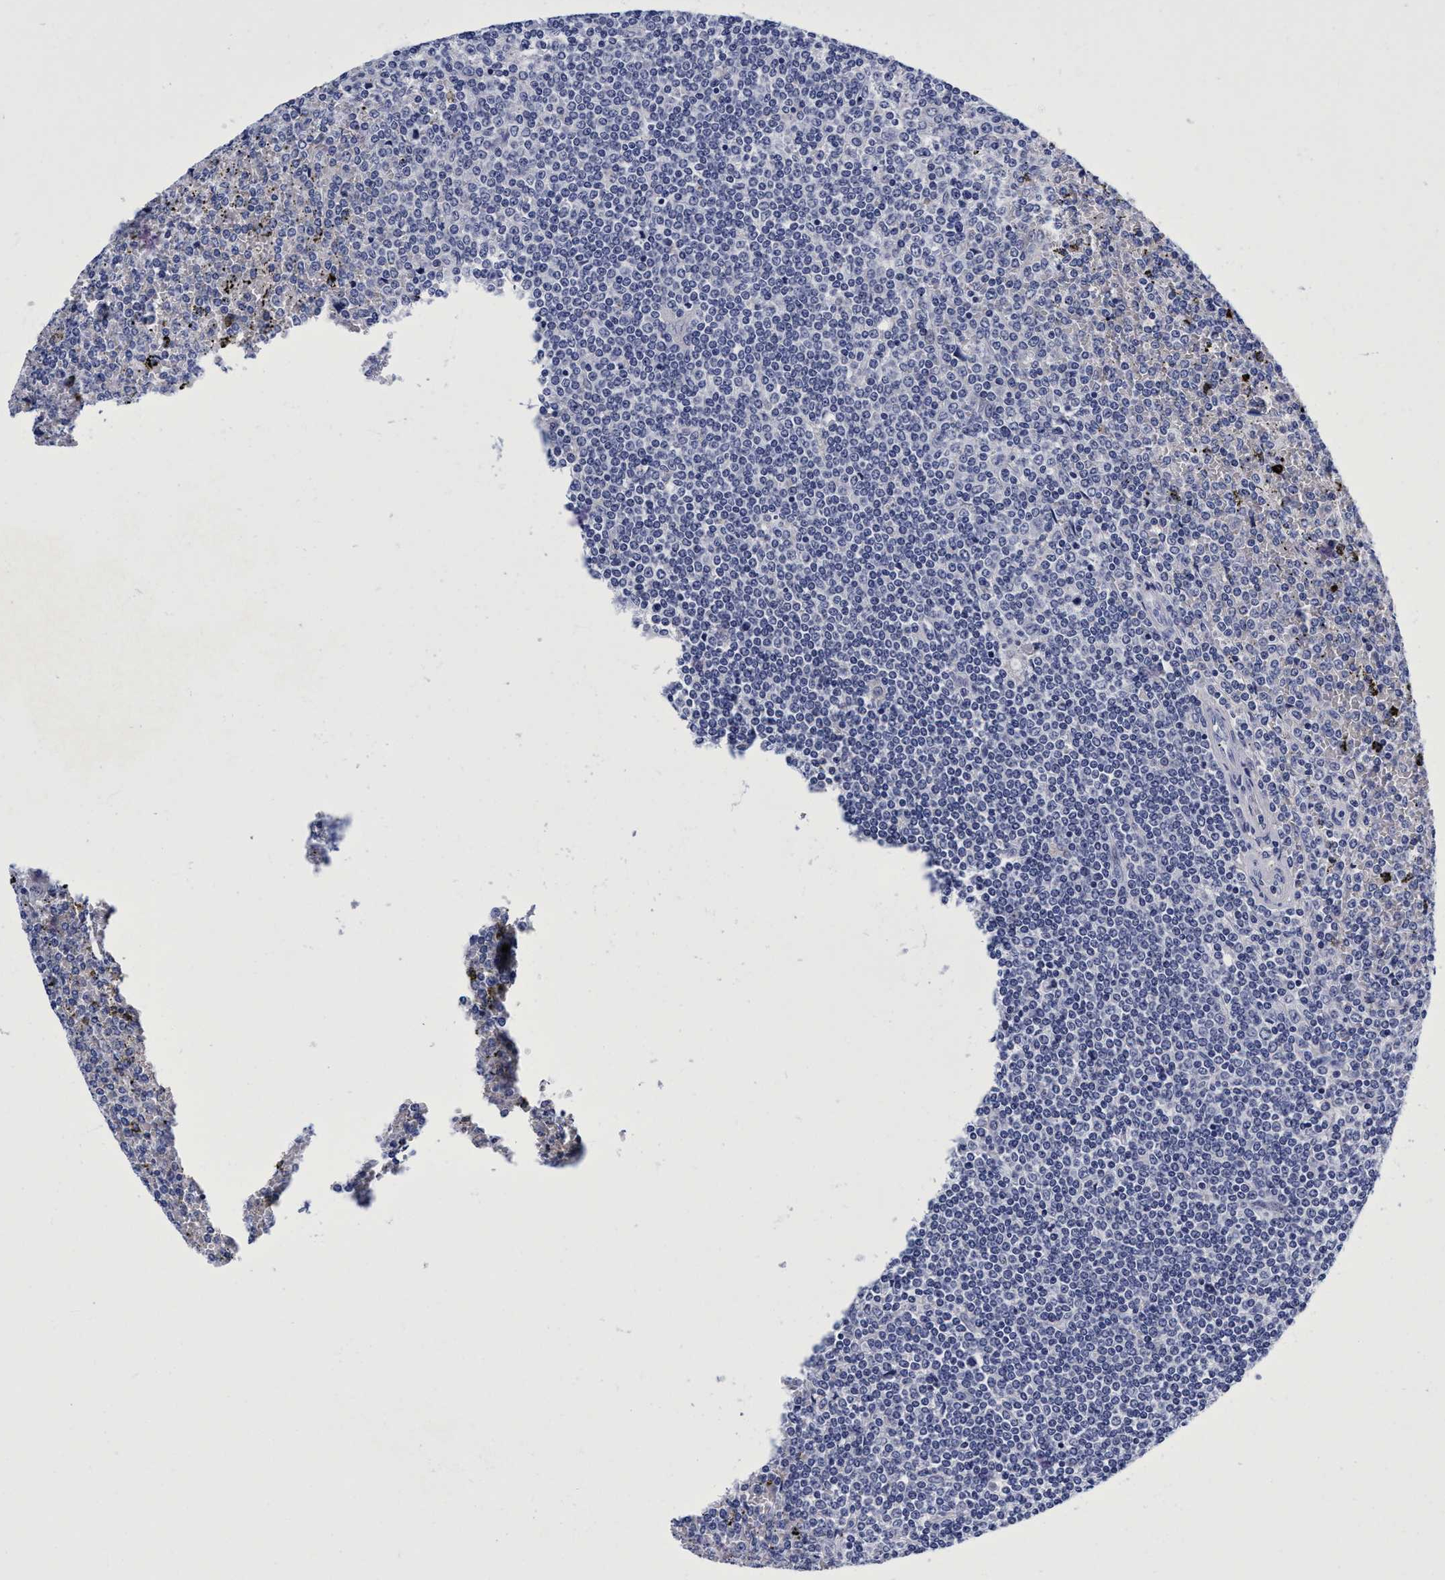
{"staining": {"intensity": "negative", "quantity": "none", "location": "none"}, "tissue": "lymphoma", "cell_type": "Tumor cells", "image_type": "cancer", "snomed": [{"axis": "morphology", "description": "Malignant lymphoma, non-Hodgkin's type, Low grade"}, {"axis": "topography", "description": "Spleen"}], "caption": "Tumor cells are negative for brown protein staining in lymphoma.", "gene": "PLPPR1", "patient": {"sex": "female", "age": 19}}